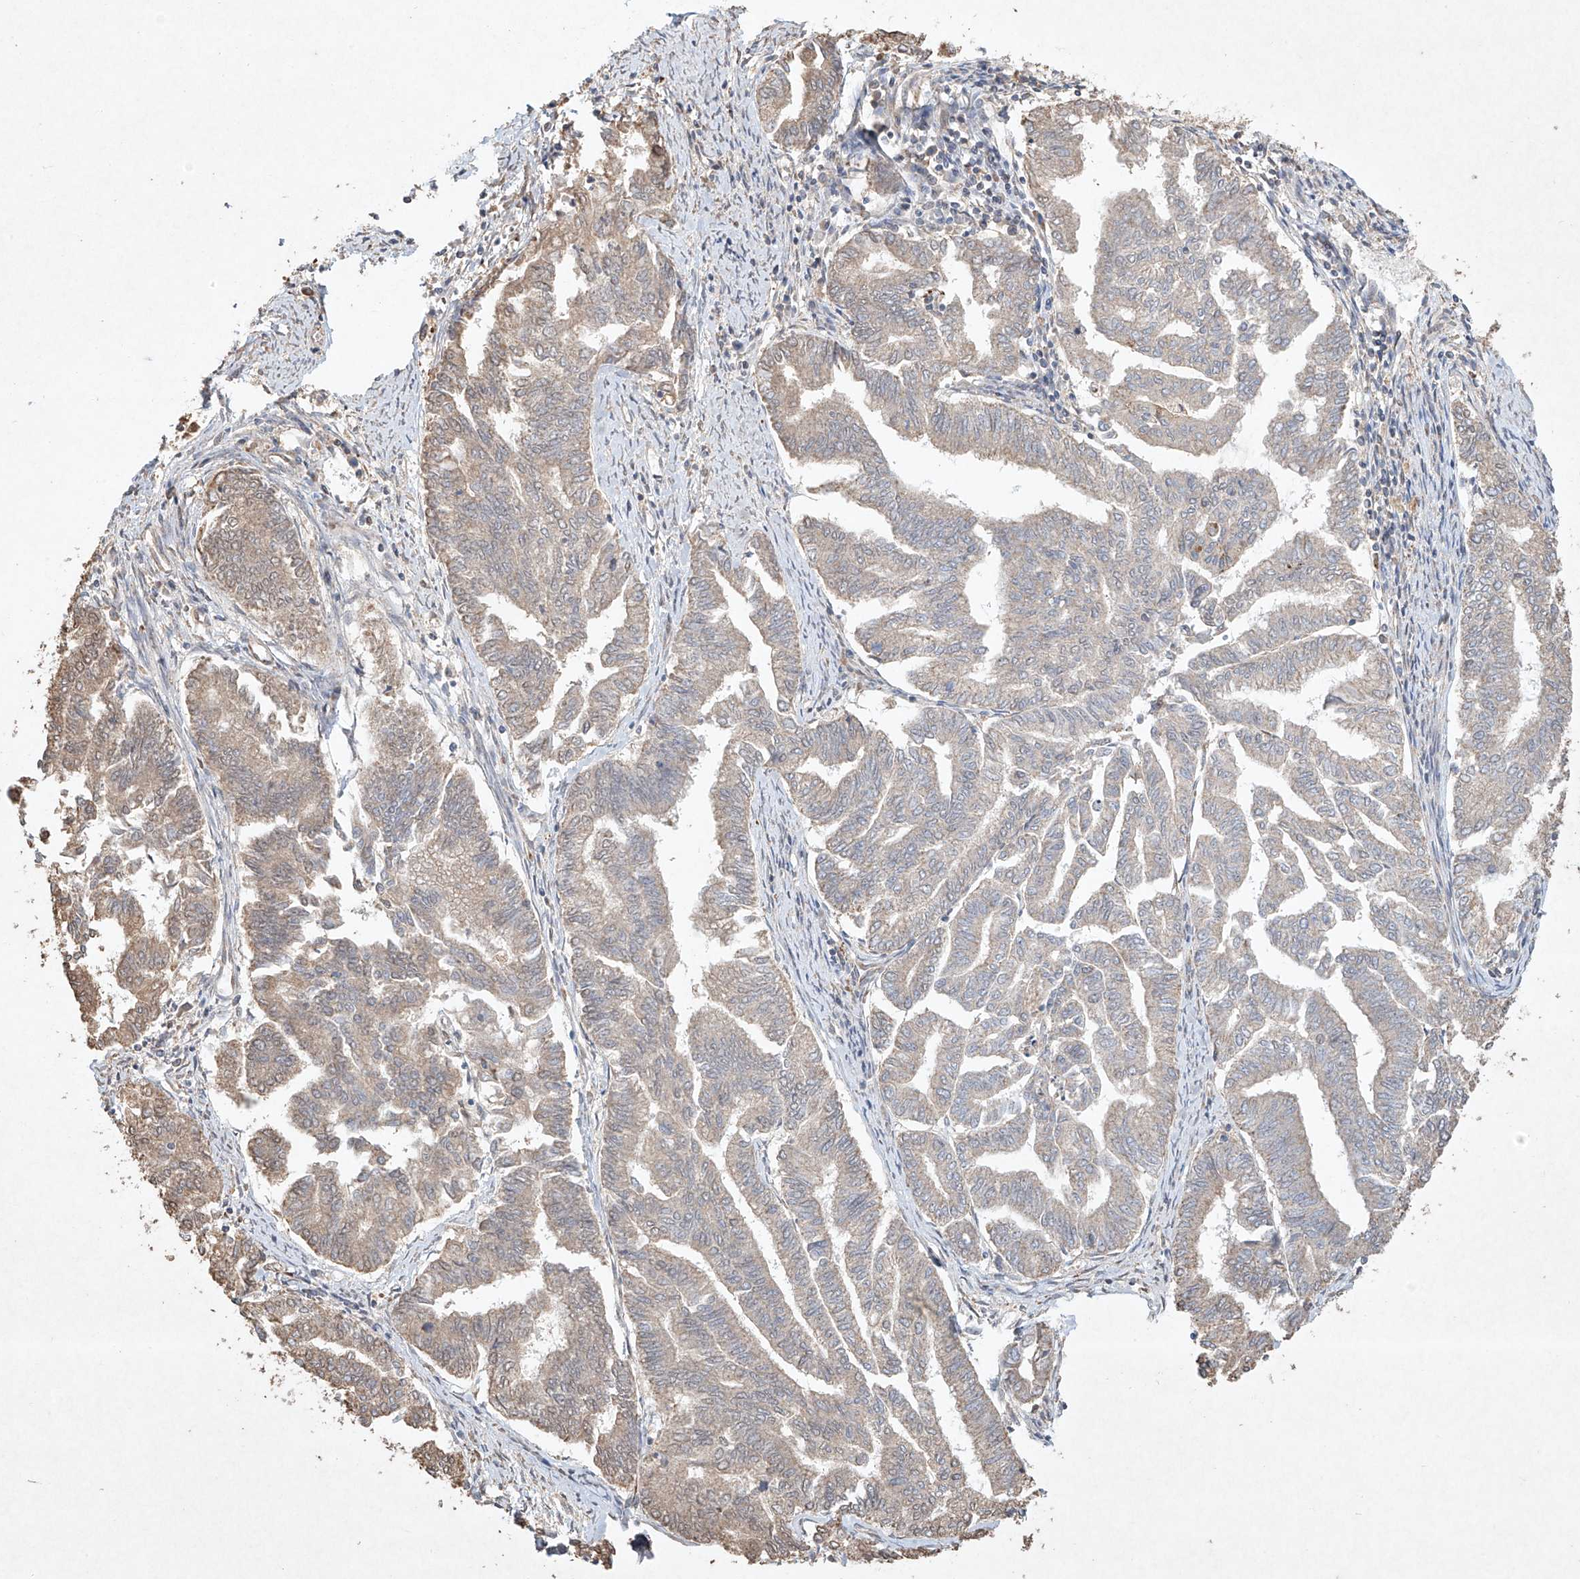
{"staining": {"intensity": "weak", "quantity": "25%-75%", "location": "cytoplasmic/membranous"}, "tissue": "endometrial cancer", "cell_type": "Tumor cells", "image_type": "cancer", "snomed": [{"axis": "morphology", "description": "Adenocarcinoma, NOS"}, {"axis": "topography", "description": "Endometrium"}], "caption": "Protein expression analysis of human adenocarcinoma (endometrial) reveals weak cytoplasmic/membranous positivity in approximately 25%-75% of tumor cells.", "gene": "SEMA3B", "patient": {"sex": "female", "age": 79}}